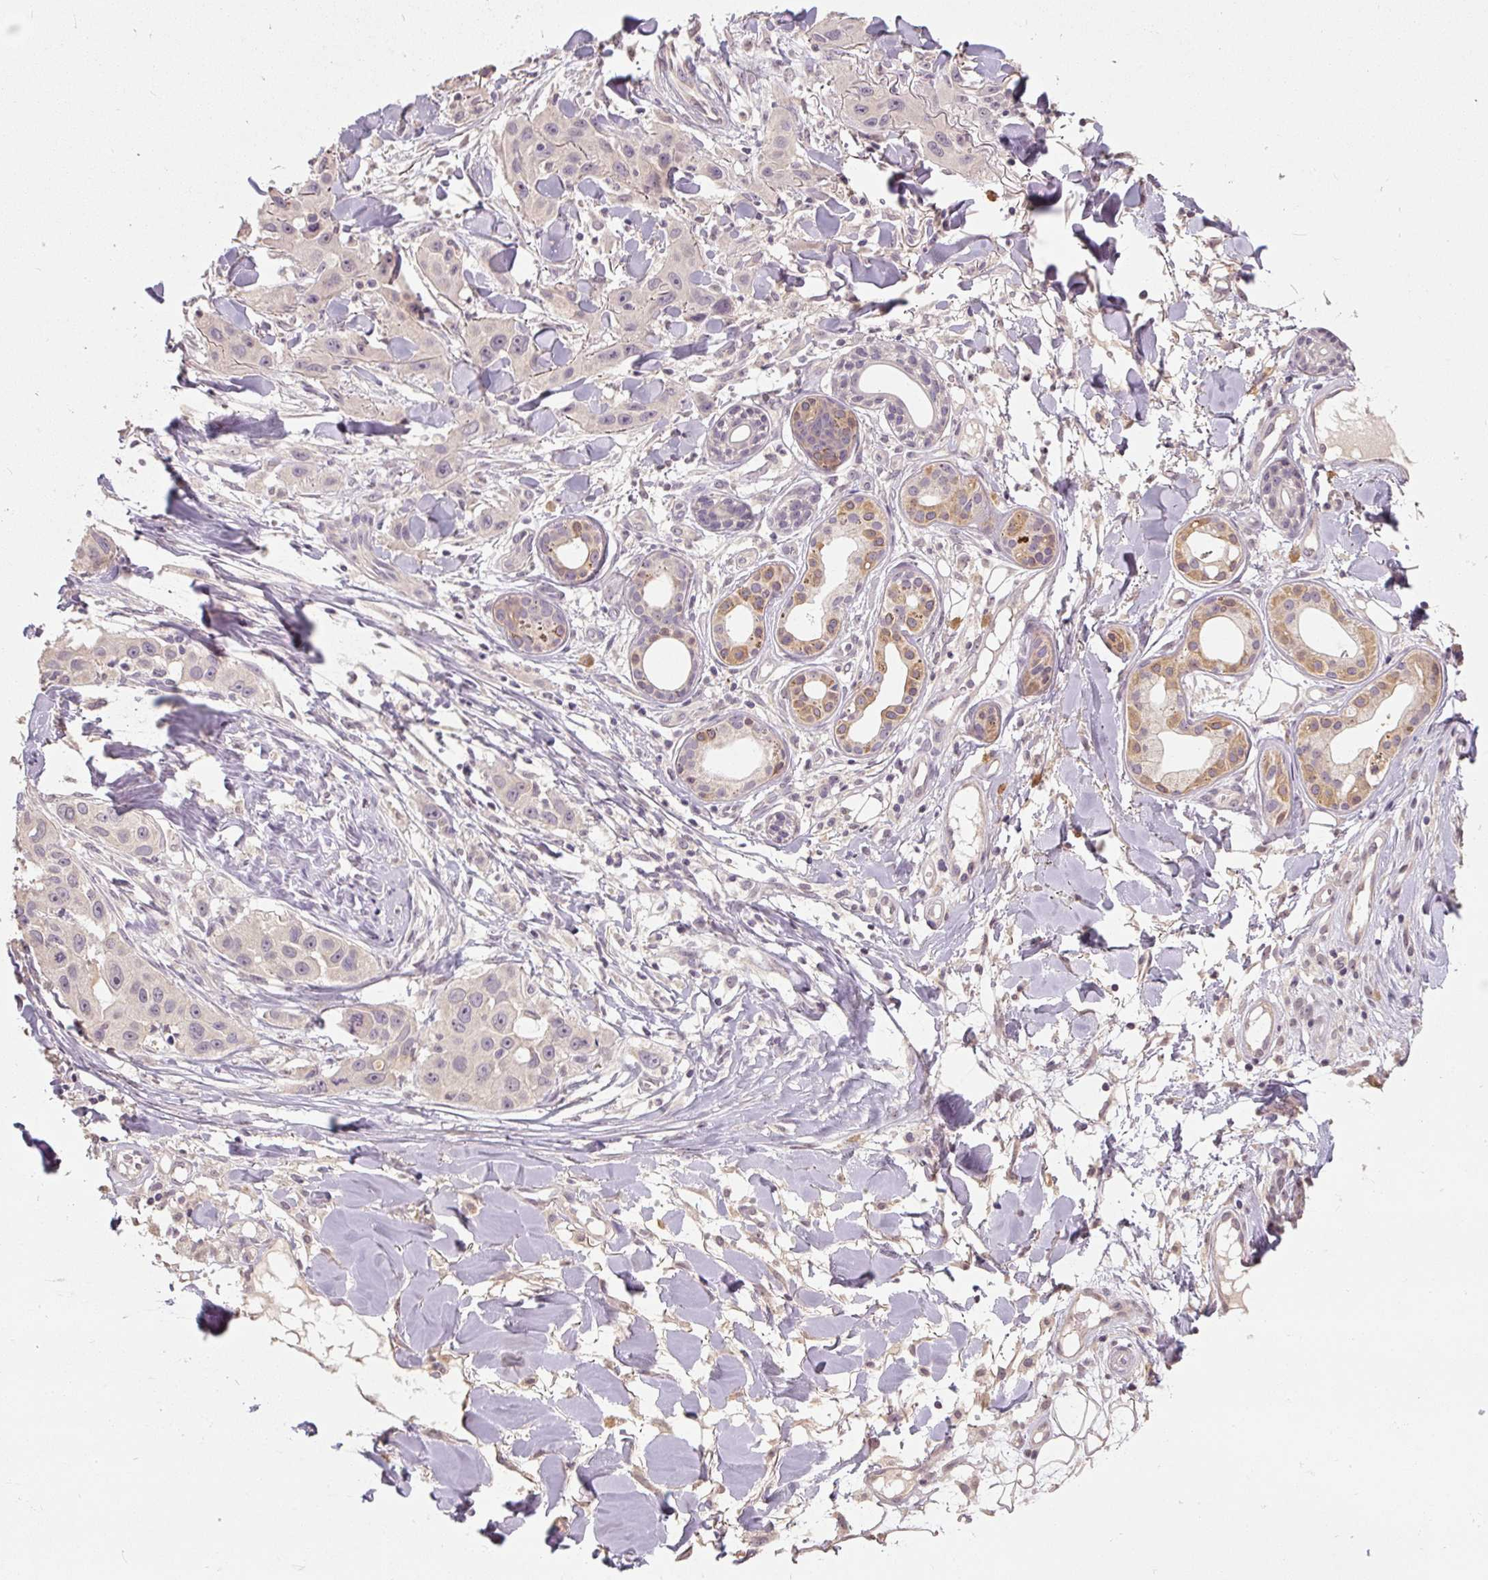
{"staining": {"intensity": "negative", "quantity": "none", "location": "none"}, "tissue": "skin cancer", "cell_type": "Tumor cells", "image_type": "cancer", "snomed": [{"axis": "morphology", "description": "Squamous cell carcinoma, NOS"}, {"axis": "topography", "description": "Skin"}], "caption": "Immunohistochemistry of human skin cancer (squamous cell carcinoma) demonstrates no staining in tumor cells.", "gene": "CFAP65", "patient": {"sex": "male", "age": 63}}